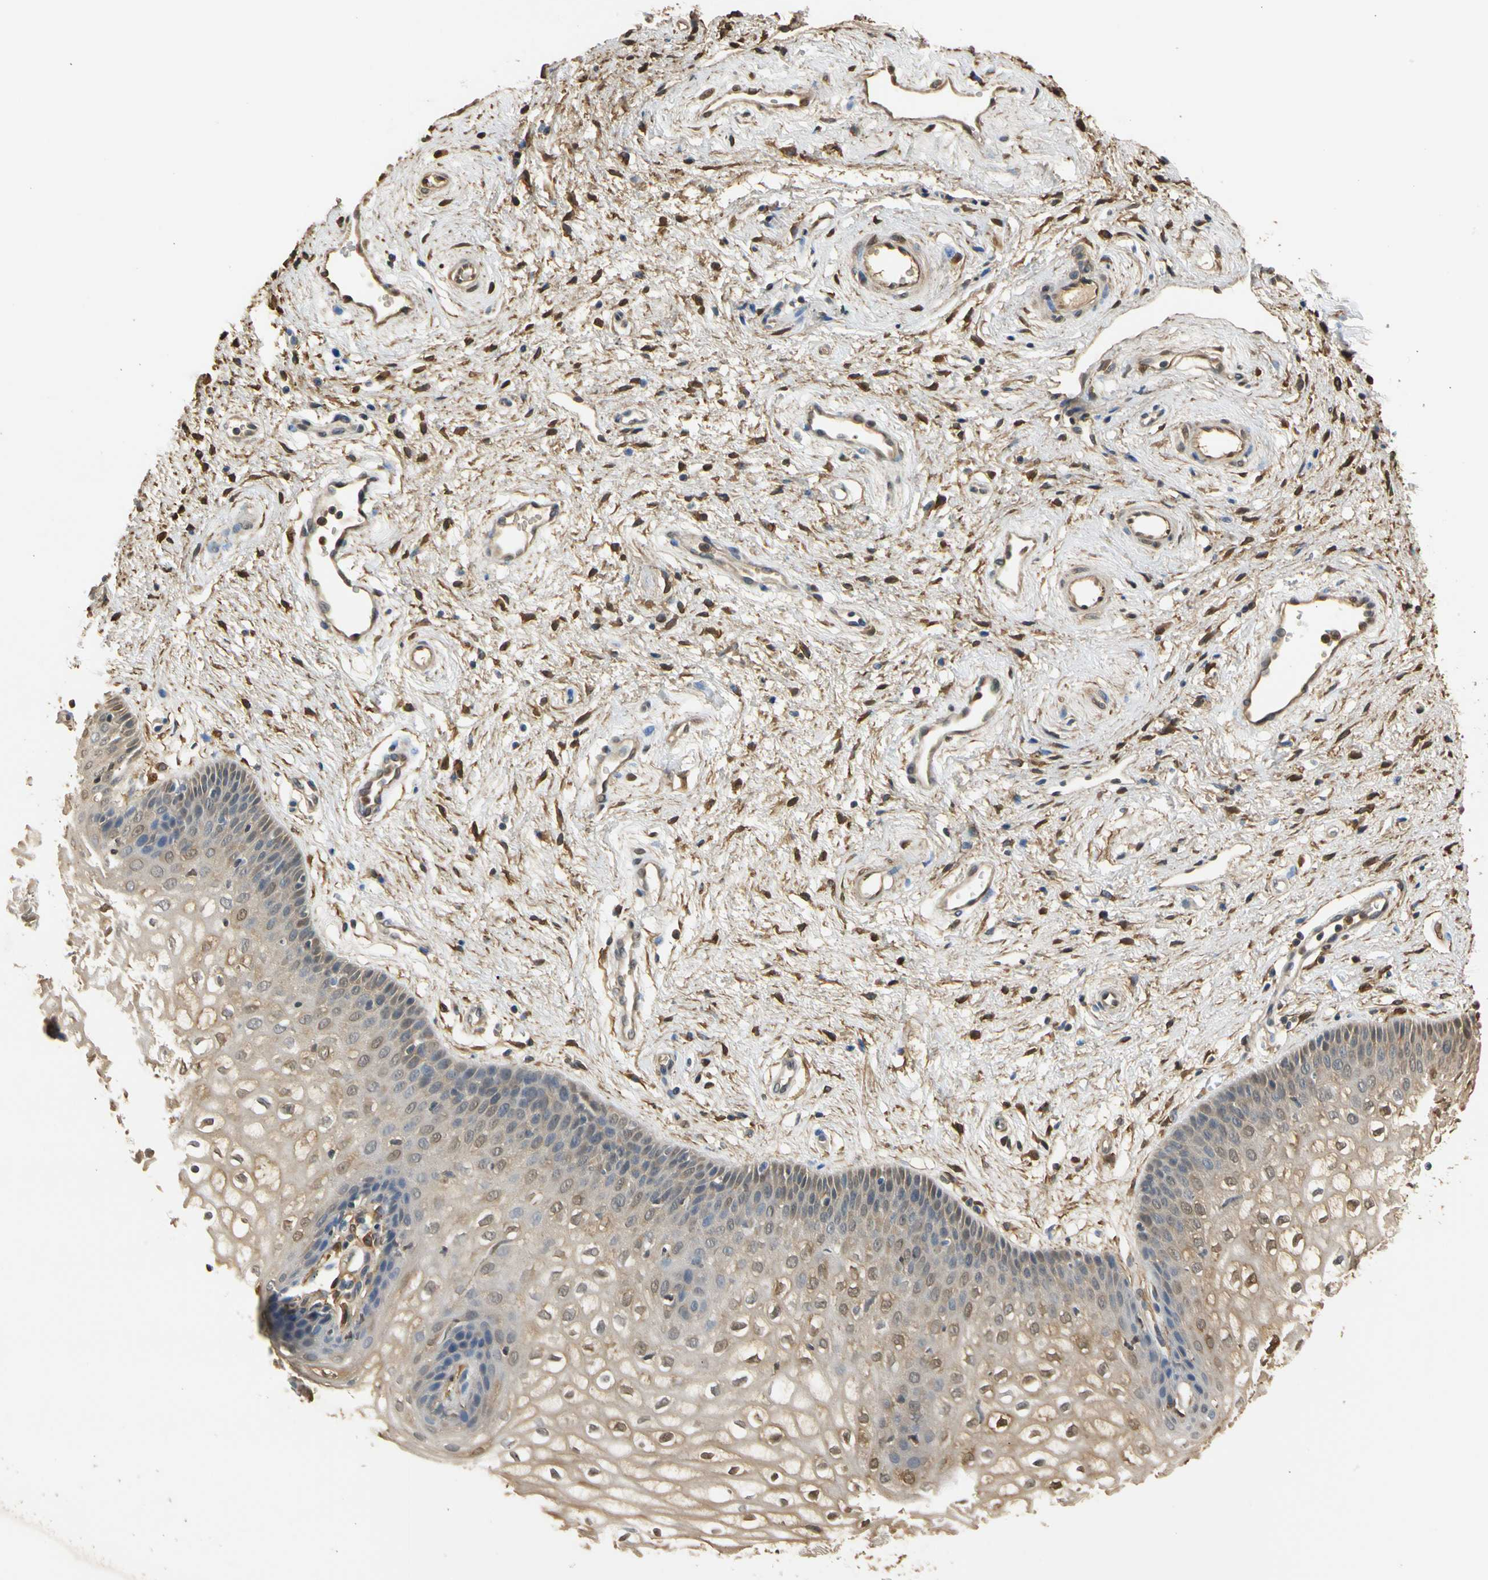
{"staining": {"intensity": "moderate", "quantity": "25%-75%", "location": "cytoplasmic/membranous,nuclear"}, "tissue": "vagina", "cell_type": "Squamous epithelial cells", "image_type": "normal", "snomed": [{"axis": "morphology", "description": "Normal tissue, NOS"}, {"axis": "topography", "description": "Vagina"}], "caption": "A histopathology image showing moderate cytoplasmic/membranous,nuclear positivity in about 25%-75% of squamous epithelial cells in normal vagina, as visualized by brown immunohistochemical staining.", "gene": "S100A6", "patient": {"sex": "female", "age": 34}}